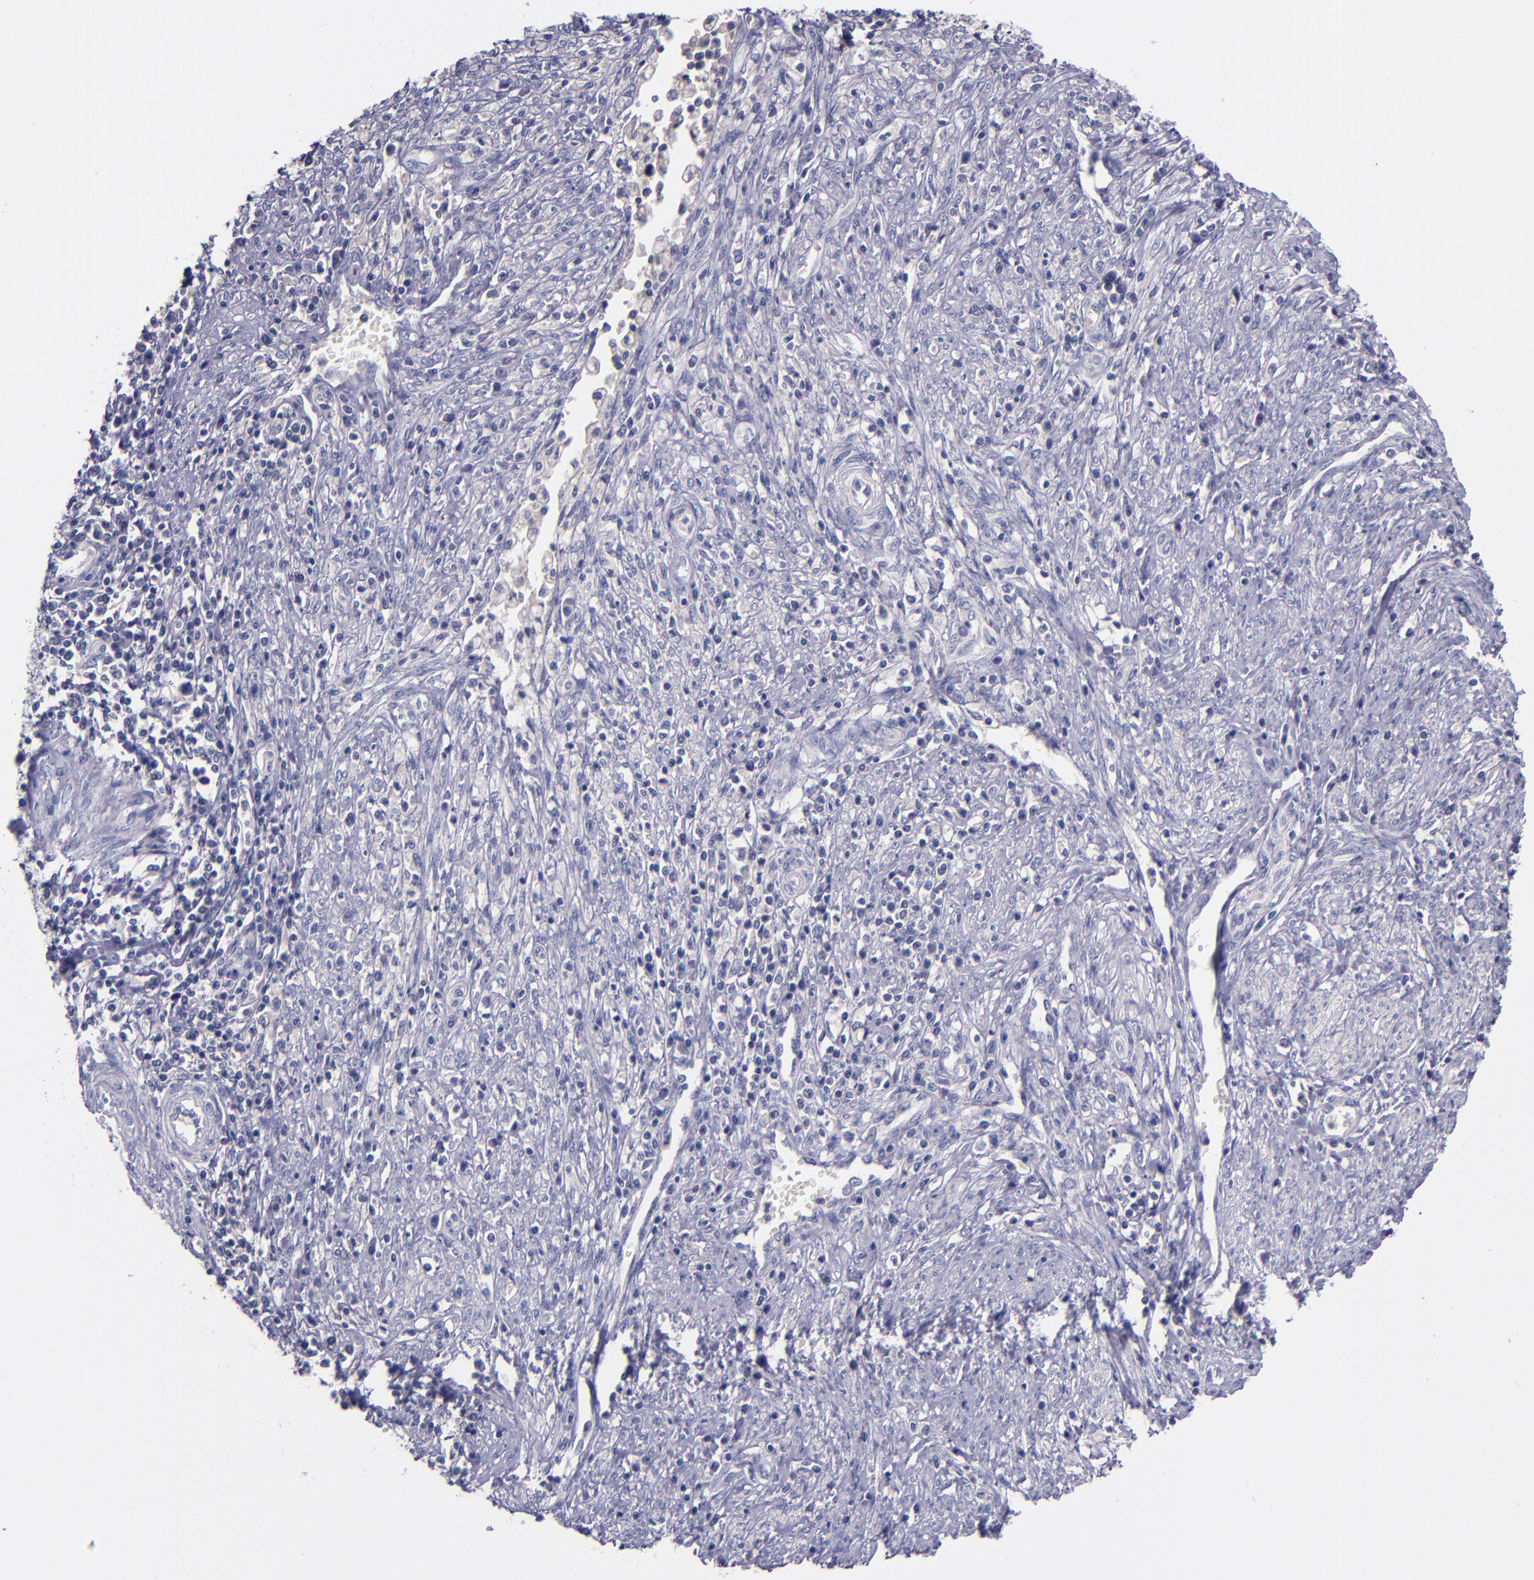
{"staining": {"intensity": "negative", "quantity": "none", "location": "none"}, "tissue": "cervical cancer", "cell_type": "Tumor cells", "image_type": "cancer", "snomed": [{"axis": "morphology", "description": "Adenocarcinoma, NOS"}, {"axis": "topography", "description": "Cervix"}], "caption": "Immunohistochemistry (IHC) image of human cervical adenocarcinoma stained for a protein (brown), which reveals no positivity in tumor cells.", "gene": "RBP4", "patient": {"sex": "female", "age": 36}}